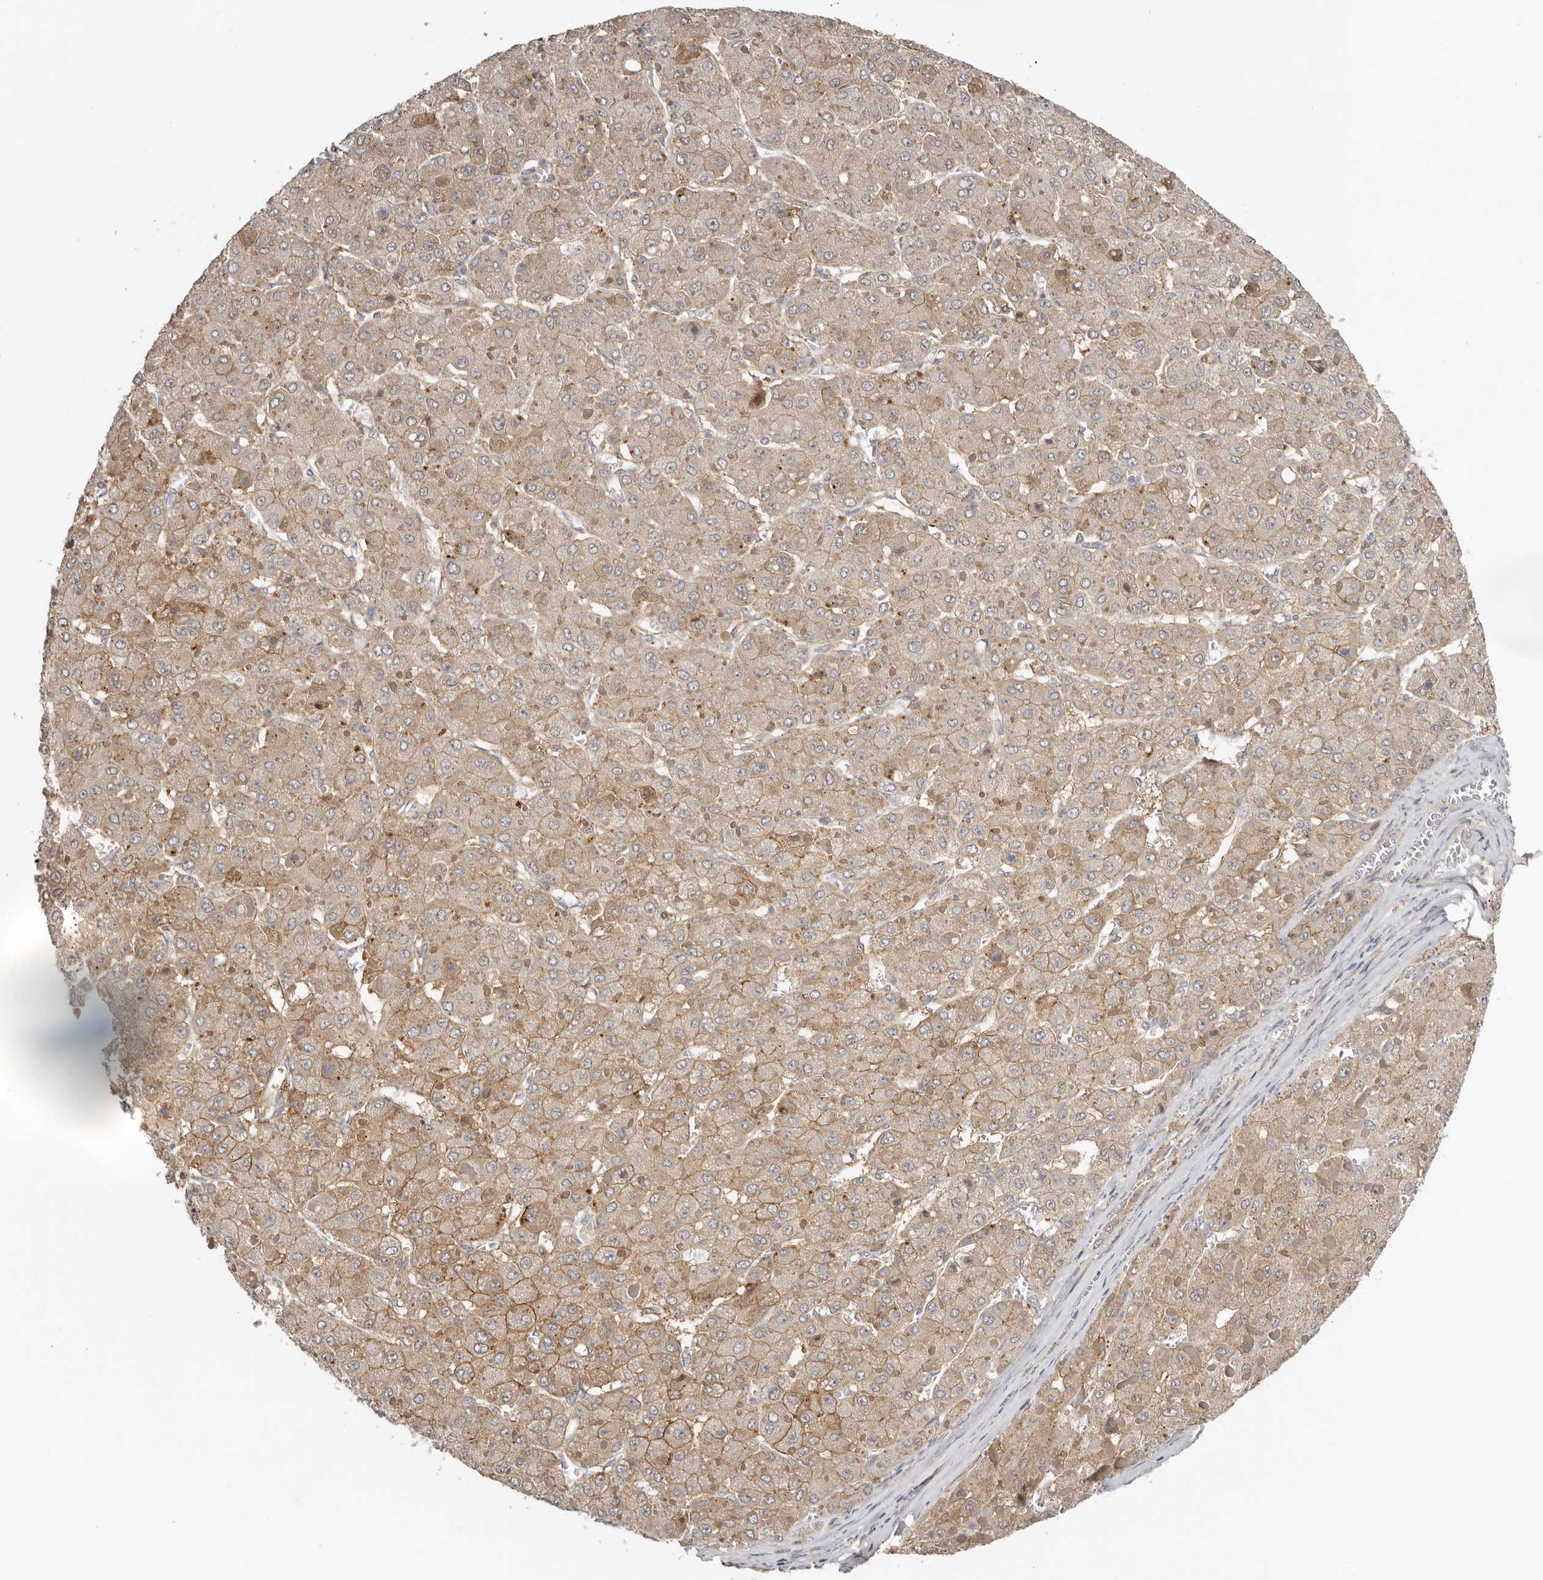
{"staining": {"intensity": "weak", "quantity": ">75%", "location": "cytoplasmic/membranous"}, "tissue": "liver cancer", "cell_type": "Tumor cells", "image_type": "cancer", "snomed": [{"axis": "morphology", "description": "Carcinoma, Hepatocellular, NOS"}, {"axis": "topography", "description": "Liver"}], "caption": "This micrograph exhibits immunohistochemistry staining of hepatocellular carcinoma (liver), with low weak cytoplasmic/membranous positivity in about >75% of tumor cells.", "gene": "MSRB2", "patient": {"sex": "female", "age": 73}}